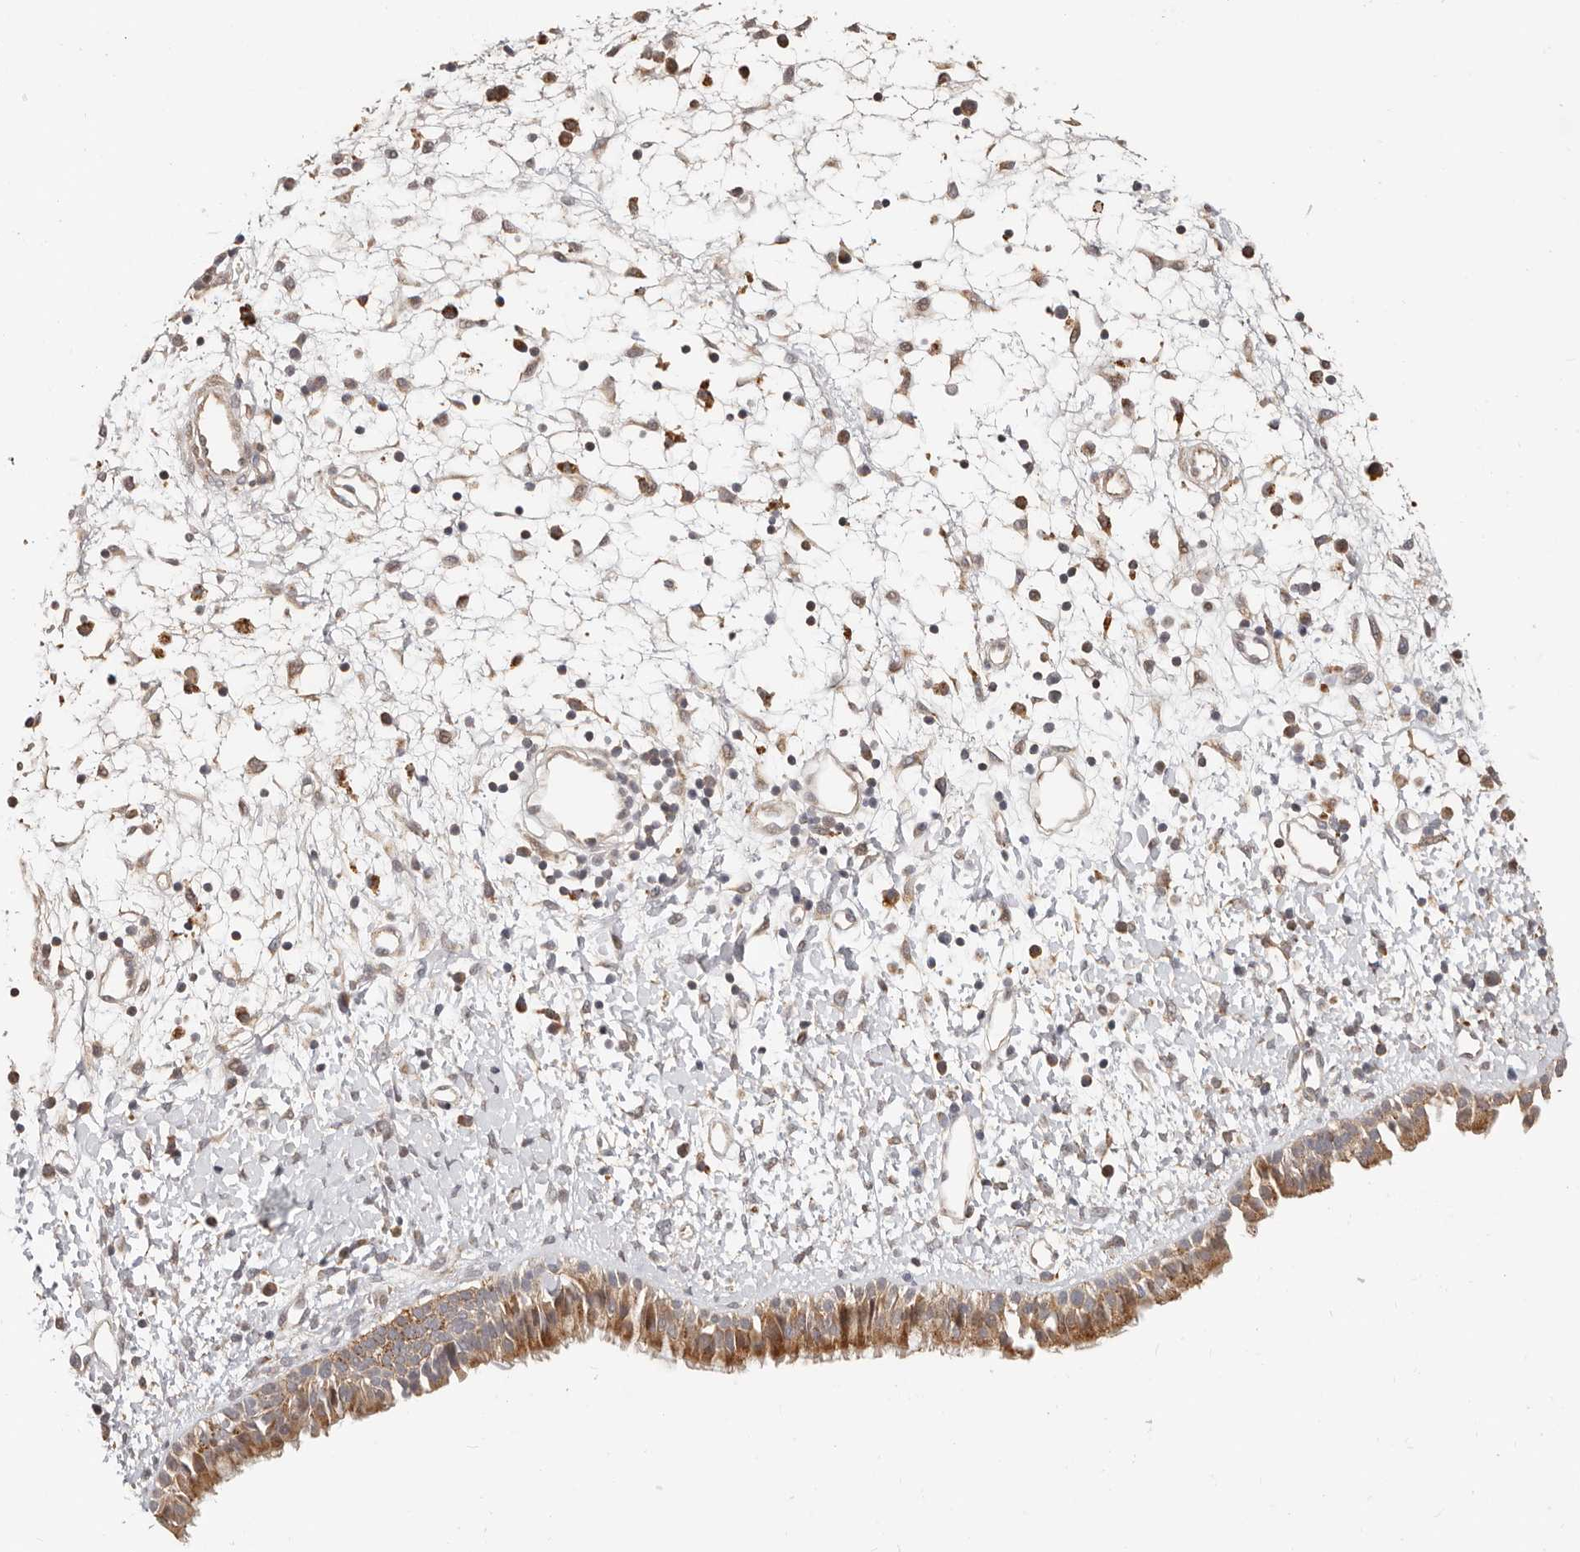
{"staining": {"intensity": "moderate", "quantity": ">75%", "location": "cytoplasmic/membranous"}, "tissue": "nasopharynx", "cell_type": "Respiratory epithelial cells", "image_type": "normal", "snomed": [{"axis": "morphology", "description": "Normal tissue, NOS"}, {"axis": "topography", "description": "Nasopharynx"}], "caption": "The immunohistochemical stain highlights moderate cytoplasmic/membranous positivity in respiratory epithelial cells of benign nasopharynx. (DAB (3,3'-diaminobenzidine) = brown stain, brightfield microscopy at high magnification).", "gene": "ZRANB1", "patient": {"sex": "male", "age": 22}}